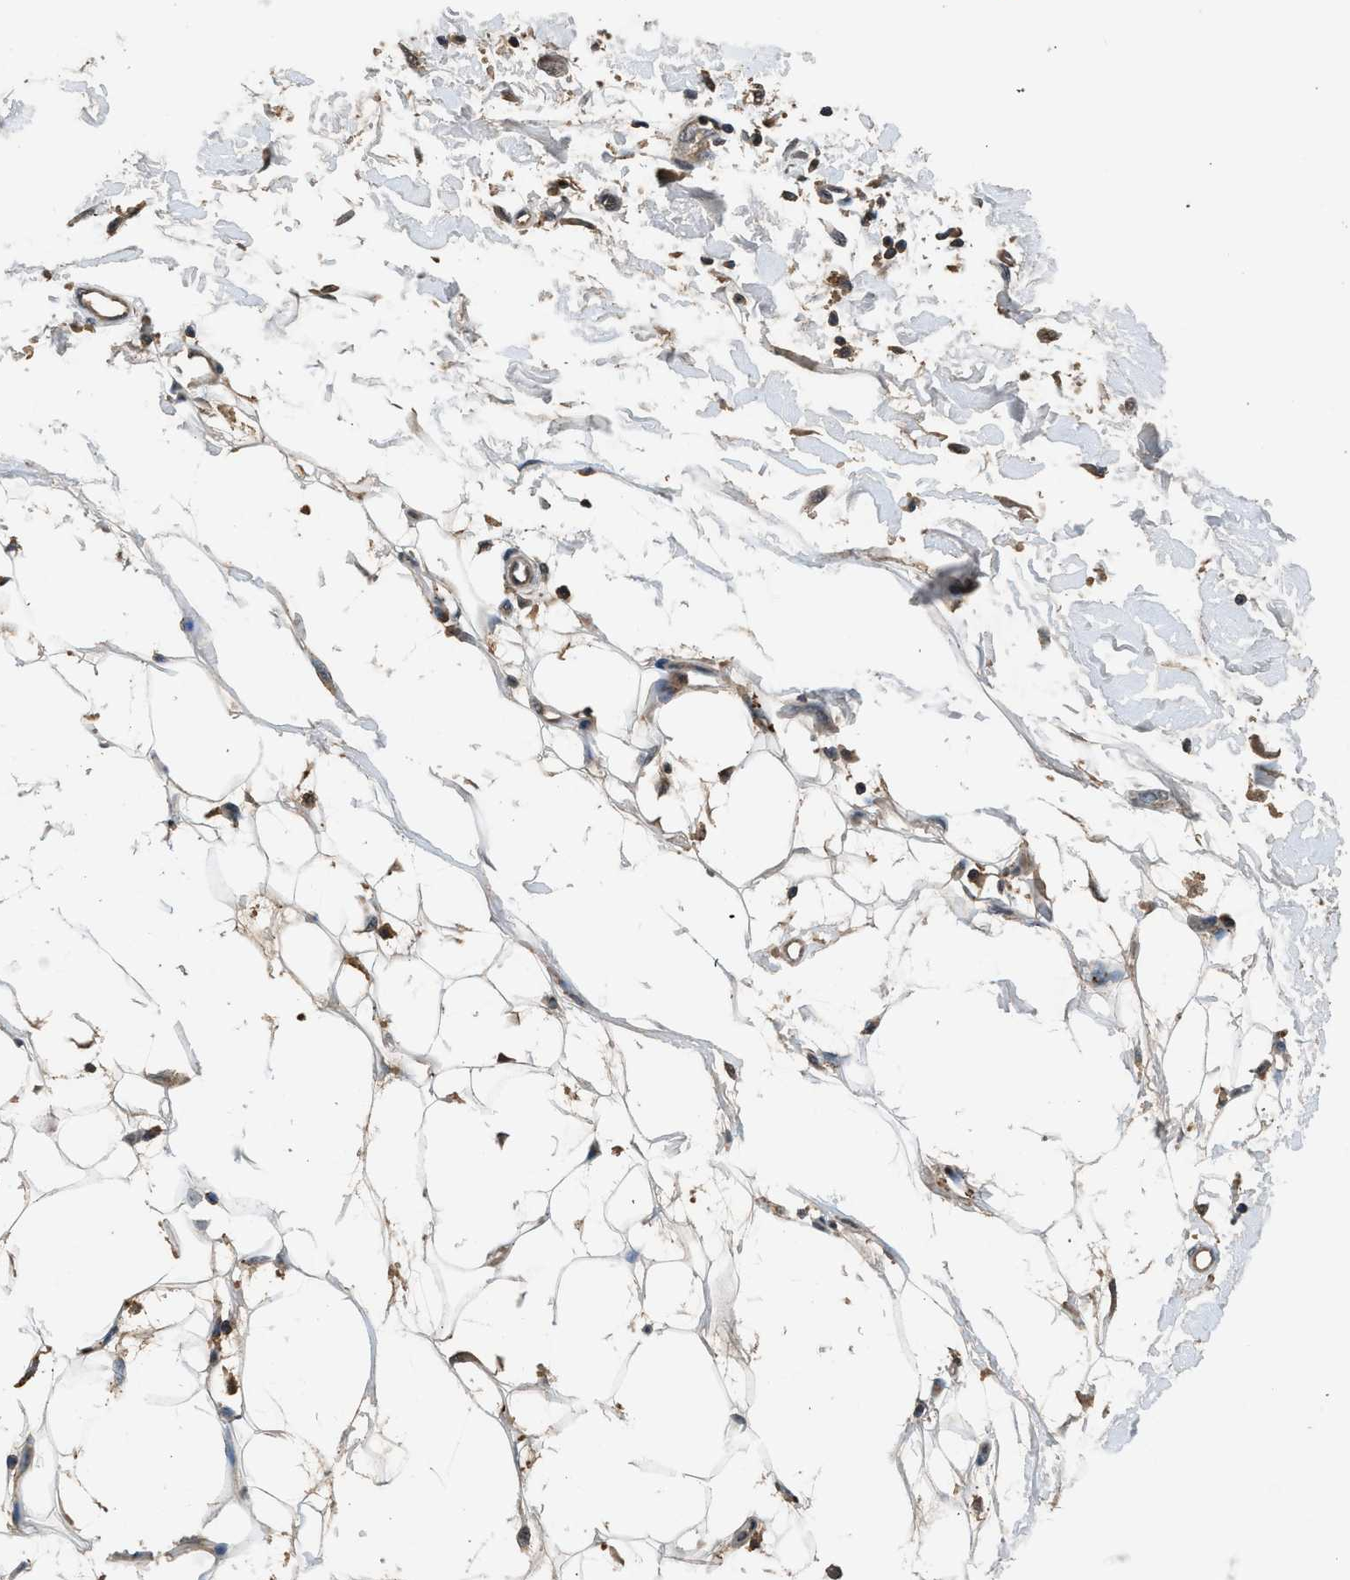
{"staining": {"intensity": "weak", "quantity": "25%-75%", "location": "nuclear"}, "tissue": "adipose tissue", "cell_type": "Adipocytes", "image_type": "normal", "snomed": [{"axis": "morphology", "description": "Normal tissue, NOS"}, {"axis": "morphology", "description": "Squamous cell carcinoma, NOS"}, {"axis": "topography", "description": "Skin"}, {"axis": "topography", "description": "Peripheral nerve tissue"}], "caption": "Protein staining by immunohistochemistry displays weak nuclear staining in approximately 25%-75% of adipocytes in unremarkable adipose tissue. (IHC, brightfield microscopy, high magnification).", "gene": "SLC15A4", "patient": {"sex": "male", "age": 83}}